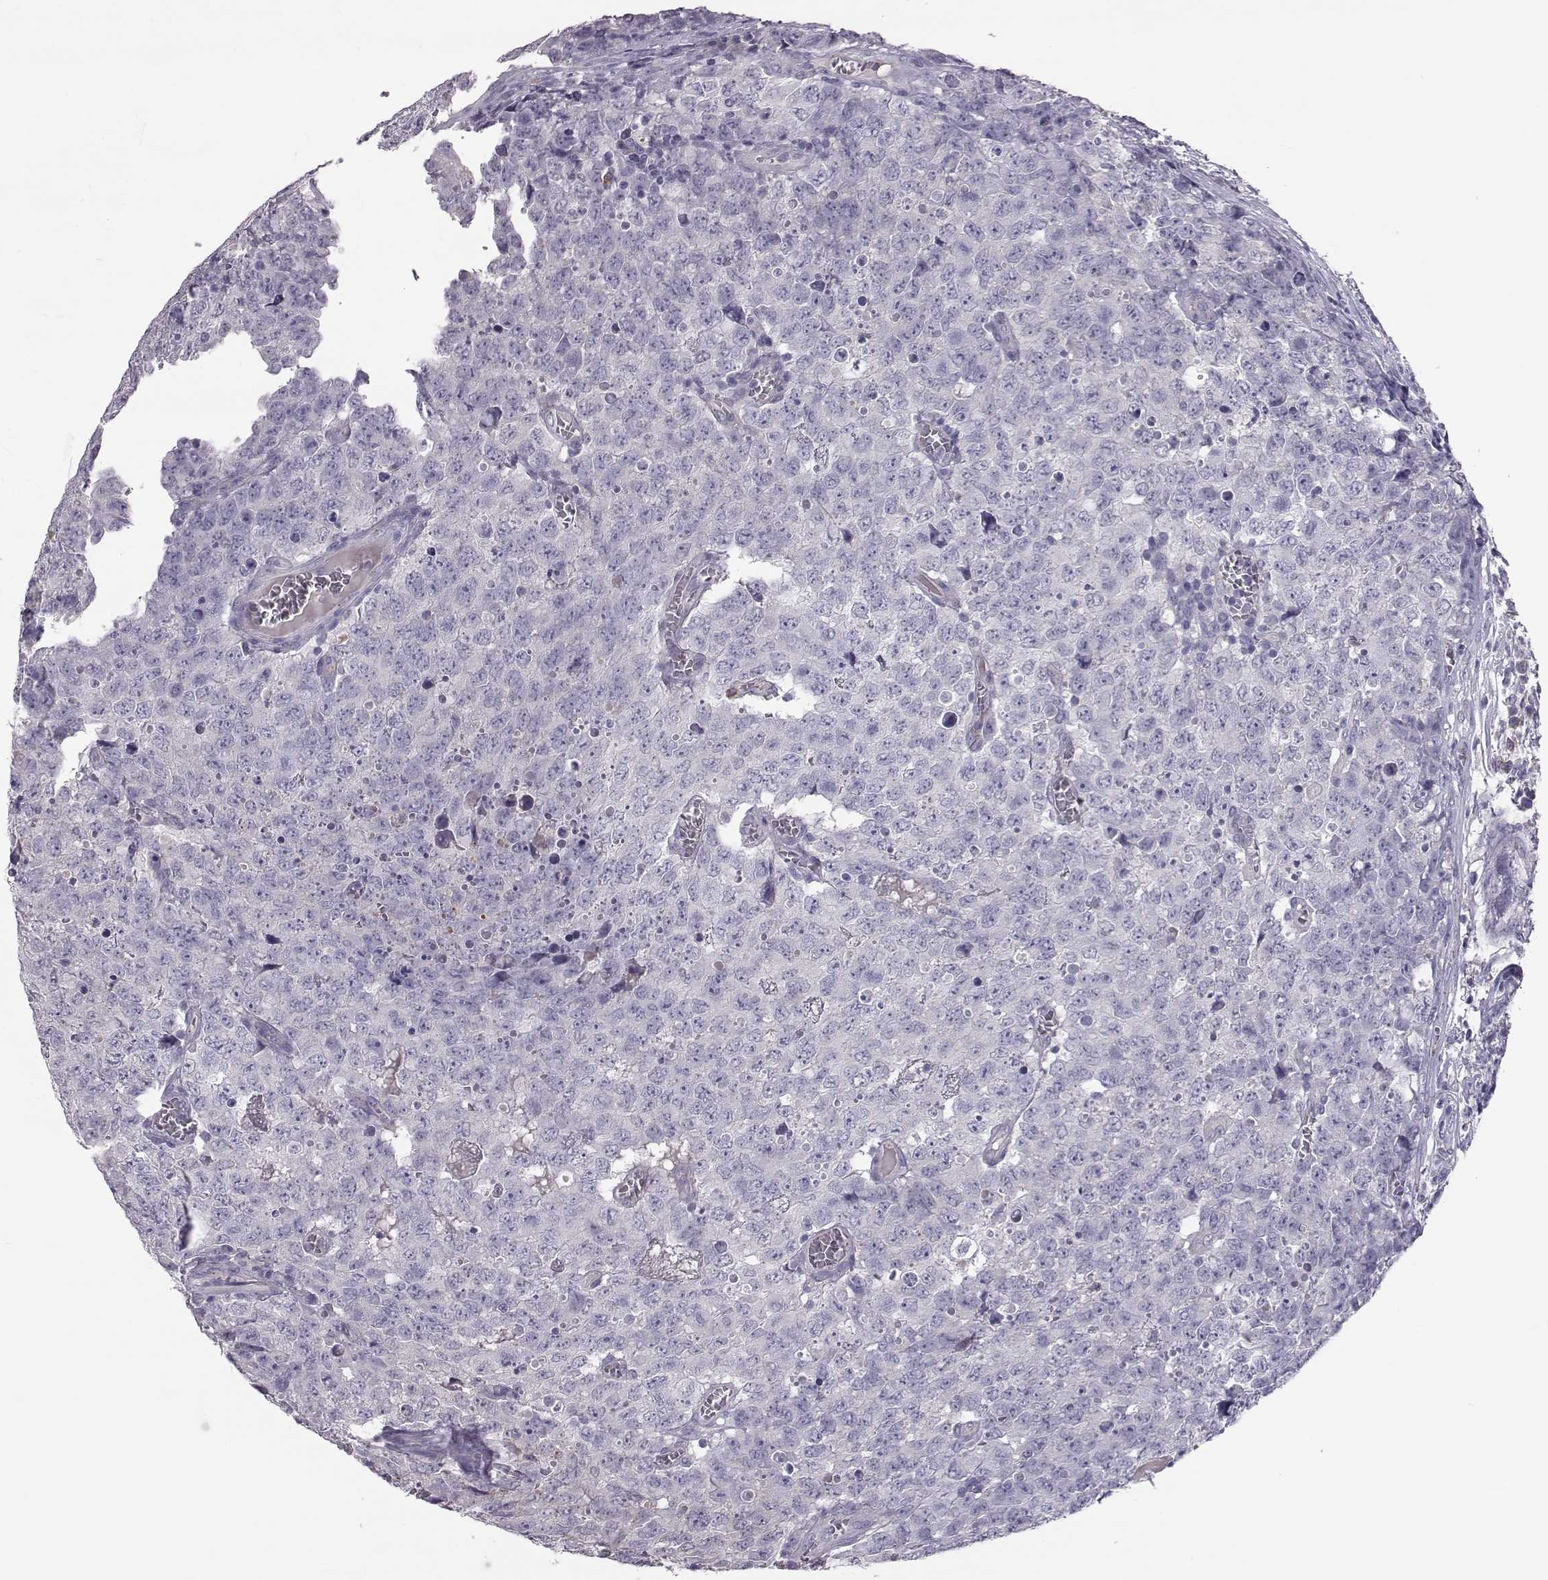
{"staining": {"intensity": "negative", "quantity": "none", "location": "none"}, "tissue": "testis cancer", "cell_type": "Tumor cells", "image_type": "cancer", "snomed": [{"axis": "morphology", "description": "Carcinoma, Embryonal, NOS"}, {"axis": "topography", "description": "Testis"}], "caption": "This histopathology image is of embryonal carcinoma (testis) stained with IHC to label a protein in brown with the nuclei are counter-stained blue. There is no expression in tumor cells.", "gene": "ADGRG5", "patient": {"sex": "male", "age": 23}}